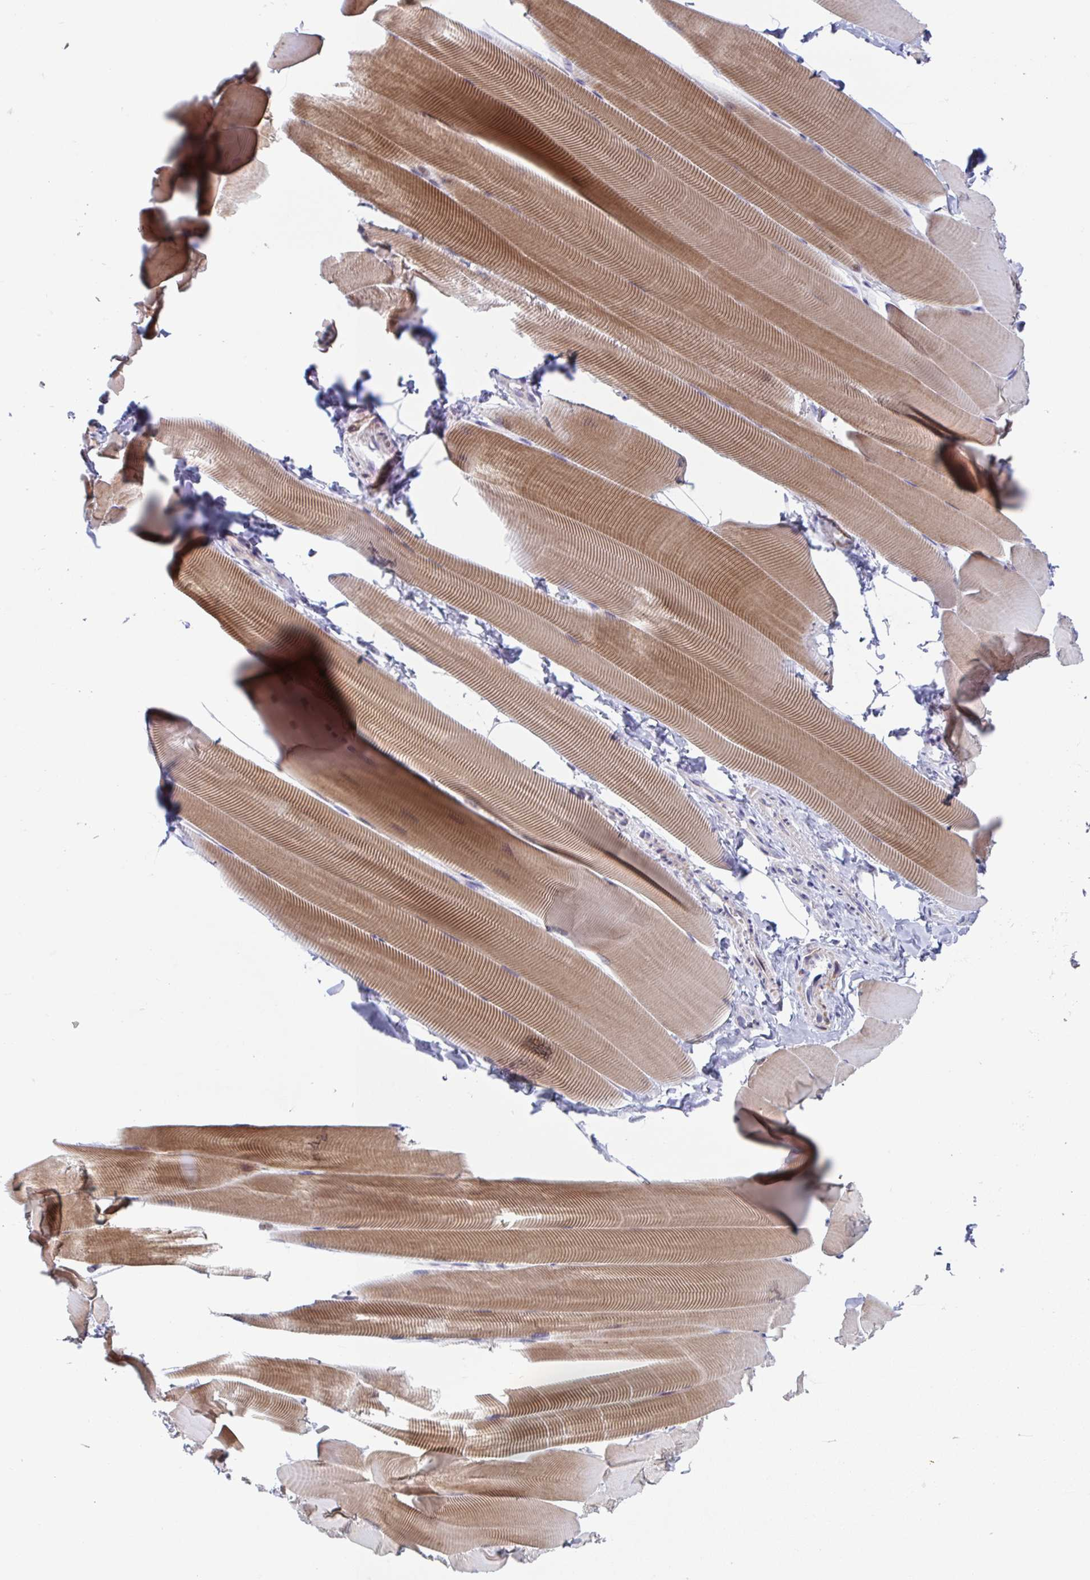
{"staining": {"intensity": "strong", "quantity": "25%-75%", "location": "cytoplasmic/membranous"}, "tissue": "skeletal muscle", "cell_type": "Myocytes", "image_type": "normal", "snomed": [{"axis": "morphology", "description": "Normal tissue, NOS"}, {"axis": "topography", "description": "Skeletal muscle"}], "caption": "DAB (3,3'-diaminobenzidine) immunohistochemical staining of unremarkable human skeletal muscle exhibits strong cytoplasmic/membranous protein staining in about 25%-75% of myocytes.", "gene": "DUXA", "patient": {"sex": "male", "age": 25}}